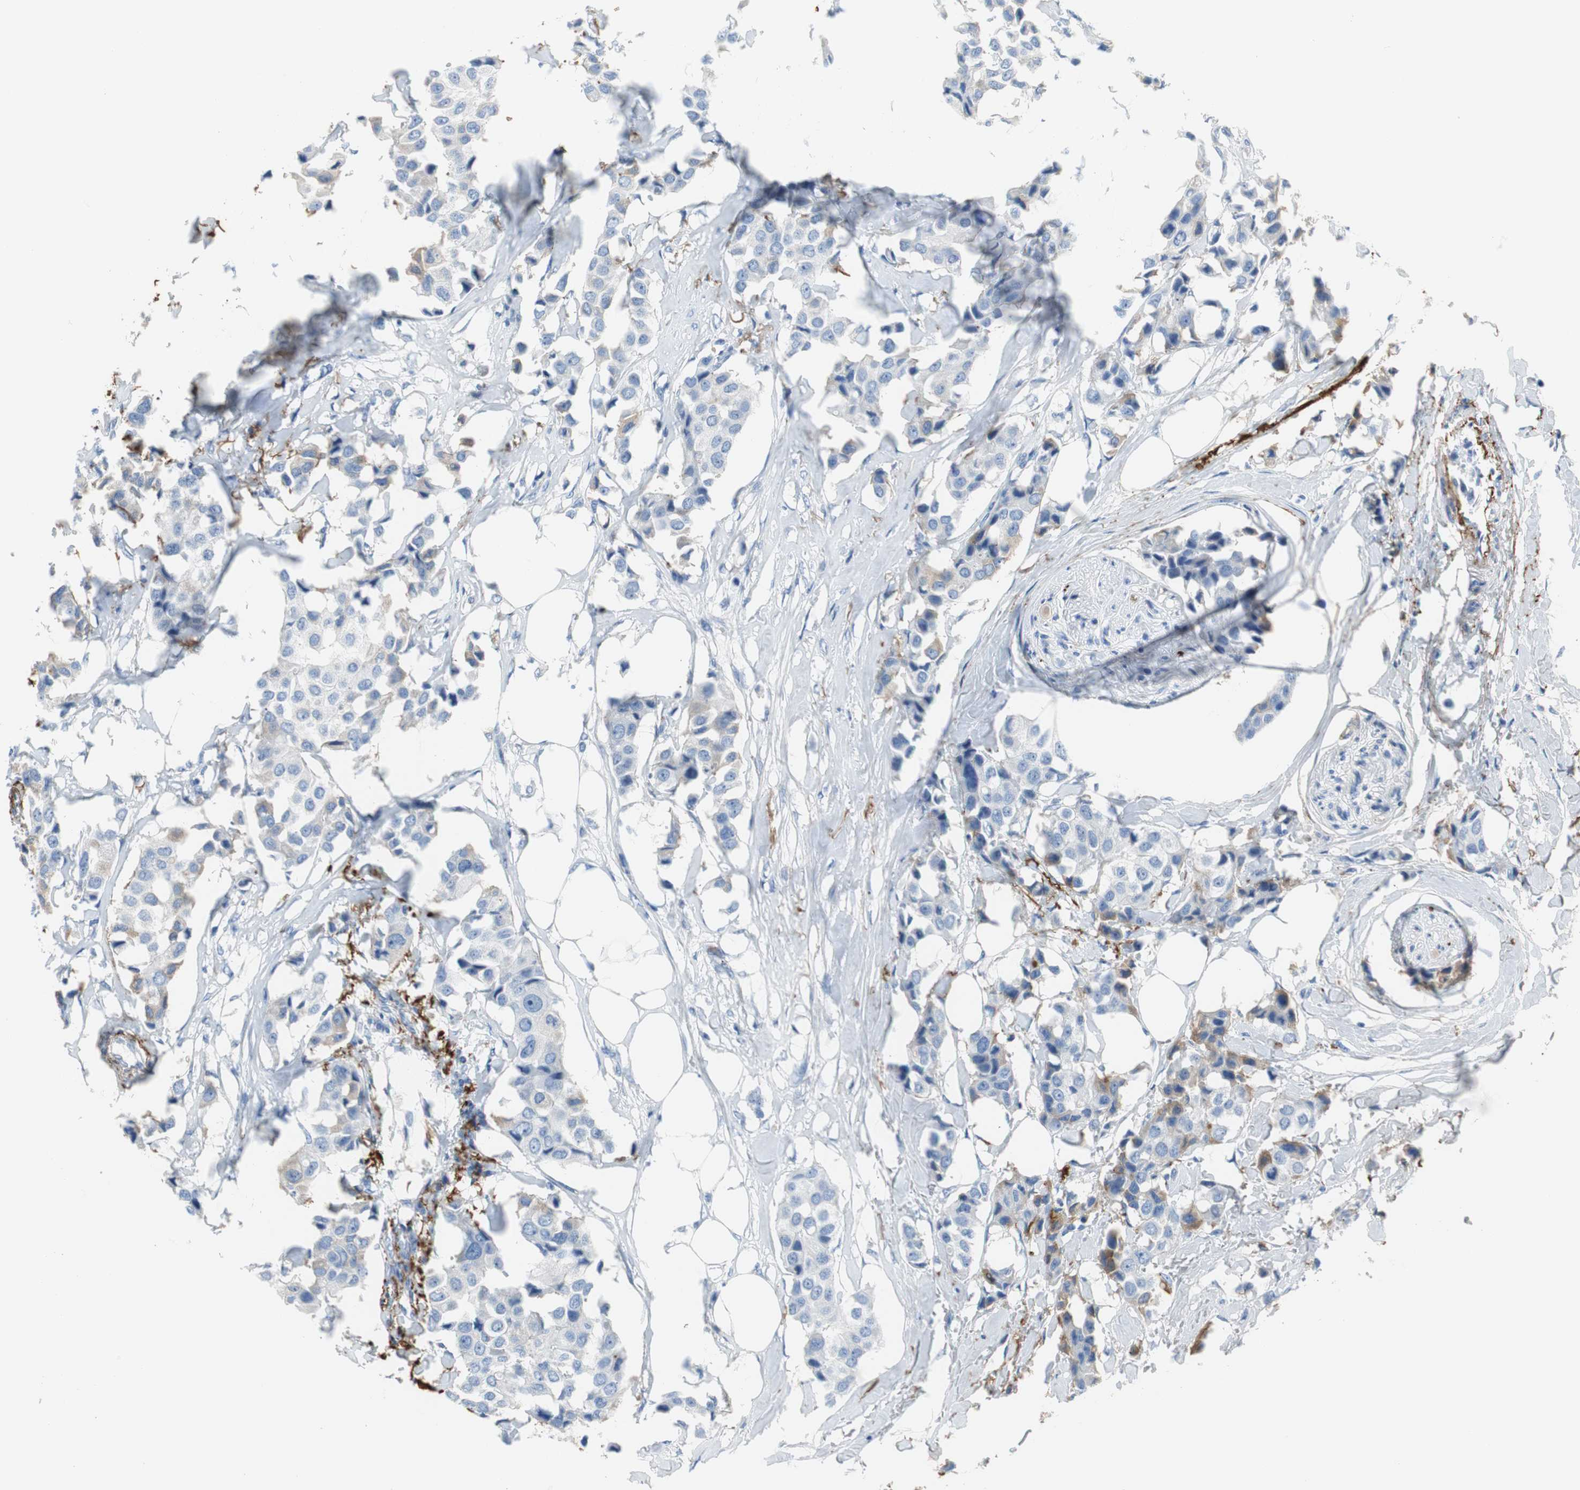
{"staining": {"intensity": "moderate", "quantity": "<25%", "location": "cytoplasmic/membranous"}, "tissue": "breast cancer", "cell_type": "Tumor cells", "image_type": "cancer", "snomed": [{"axis": "morphology", "description": "Duct carcinoma"}, {"axis": "topography", "description": "Breast"}], "caption": "Immunohistochemical staining of breast cancer (infiltrating ductal carcinoma) displays low levels of moderate cytoplasmic/membranous staining in about <25% of tumor cells. The staining is performed using DAB (3,3'-diaminobenzidine) brown chromogen to label protein expression. The nuclei are counter-stained blue using hematoxylin.", "gene": "APCS", "patient": {"sex": "female", "age": 80}}